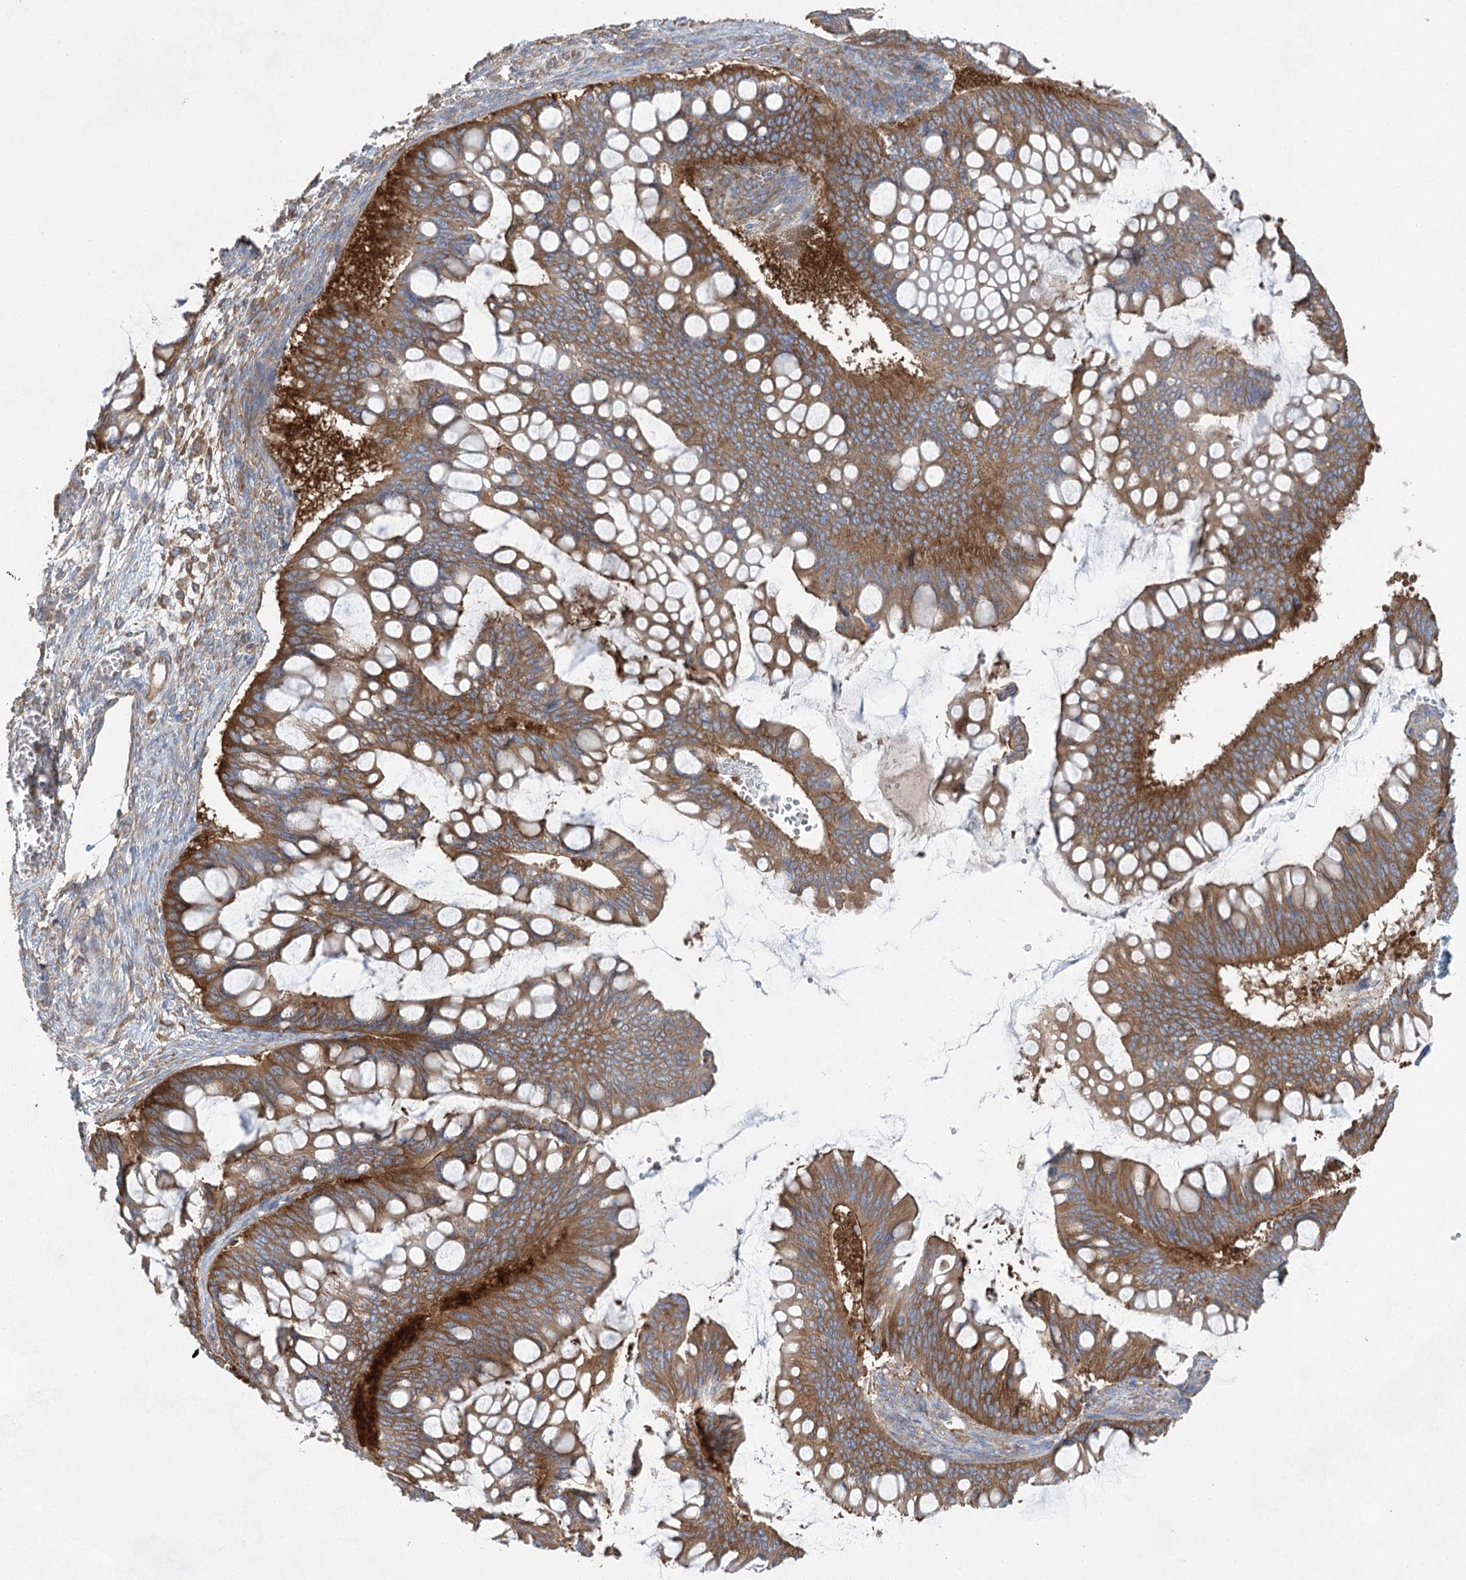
{"staining": {"intensity": "strong", "quantity": ">75%", "location": "cytoplasmic/membranous"}, "tissue": "ovarian cancer", "cell_type": "Tumor cells", "image_type": "cancer", "snomed": [{"axis": "morphology", "description": "Cystadenocarcinoma, mucinous, NOS"}, {"axis": "topography", "description": "Ovary"}], "caption": "IHC staining of ovarian cancer (mucinous cystadenocarcinoma), which shows high levels of strong cytoplasmic/membranous expression in approximately >75% of tumor cells indicating strong cytoplasmic/membranous protein expression. The staining was performed using DAB (brown) for protein detection and nuclei were counterstained in hematoxylin (blue).", "gene": "EIF3A", "patient": {"sex": "female", "age": 73}}